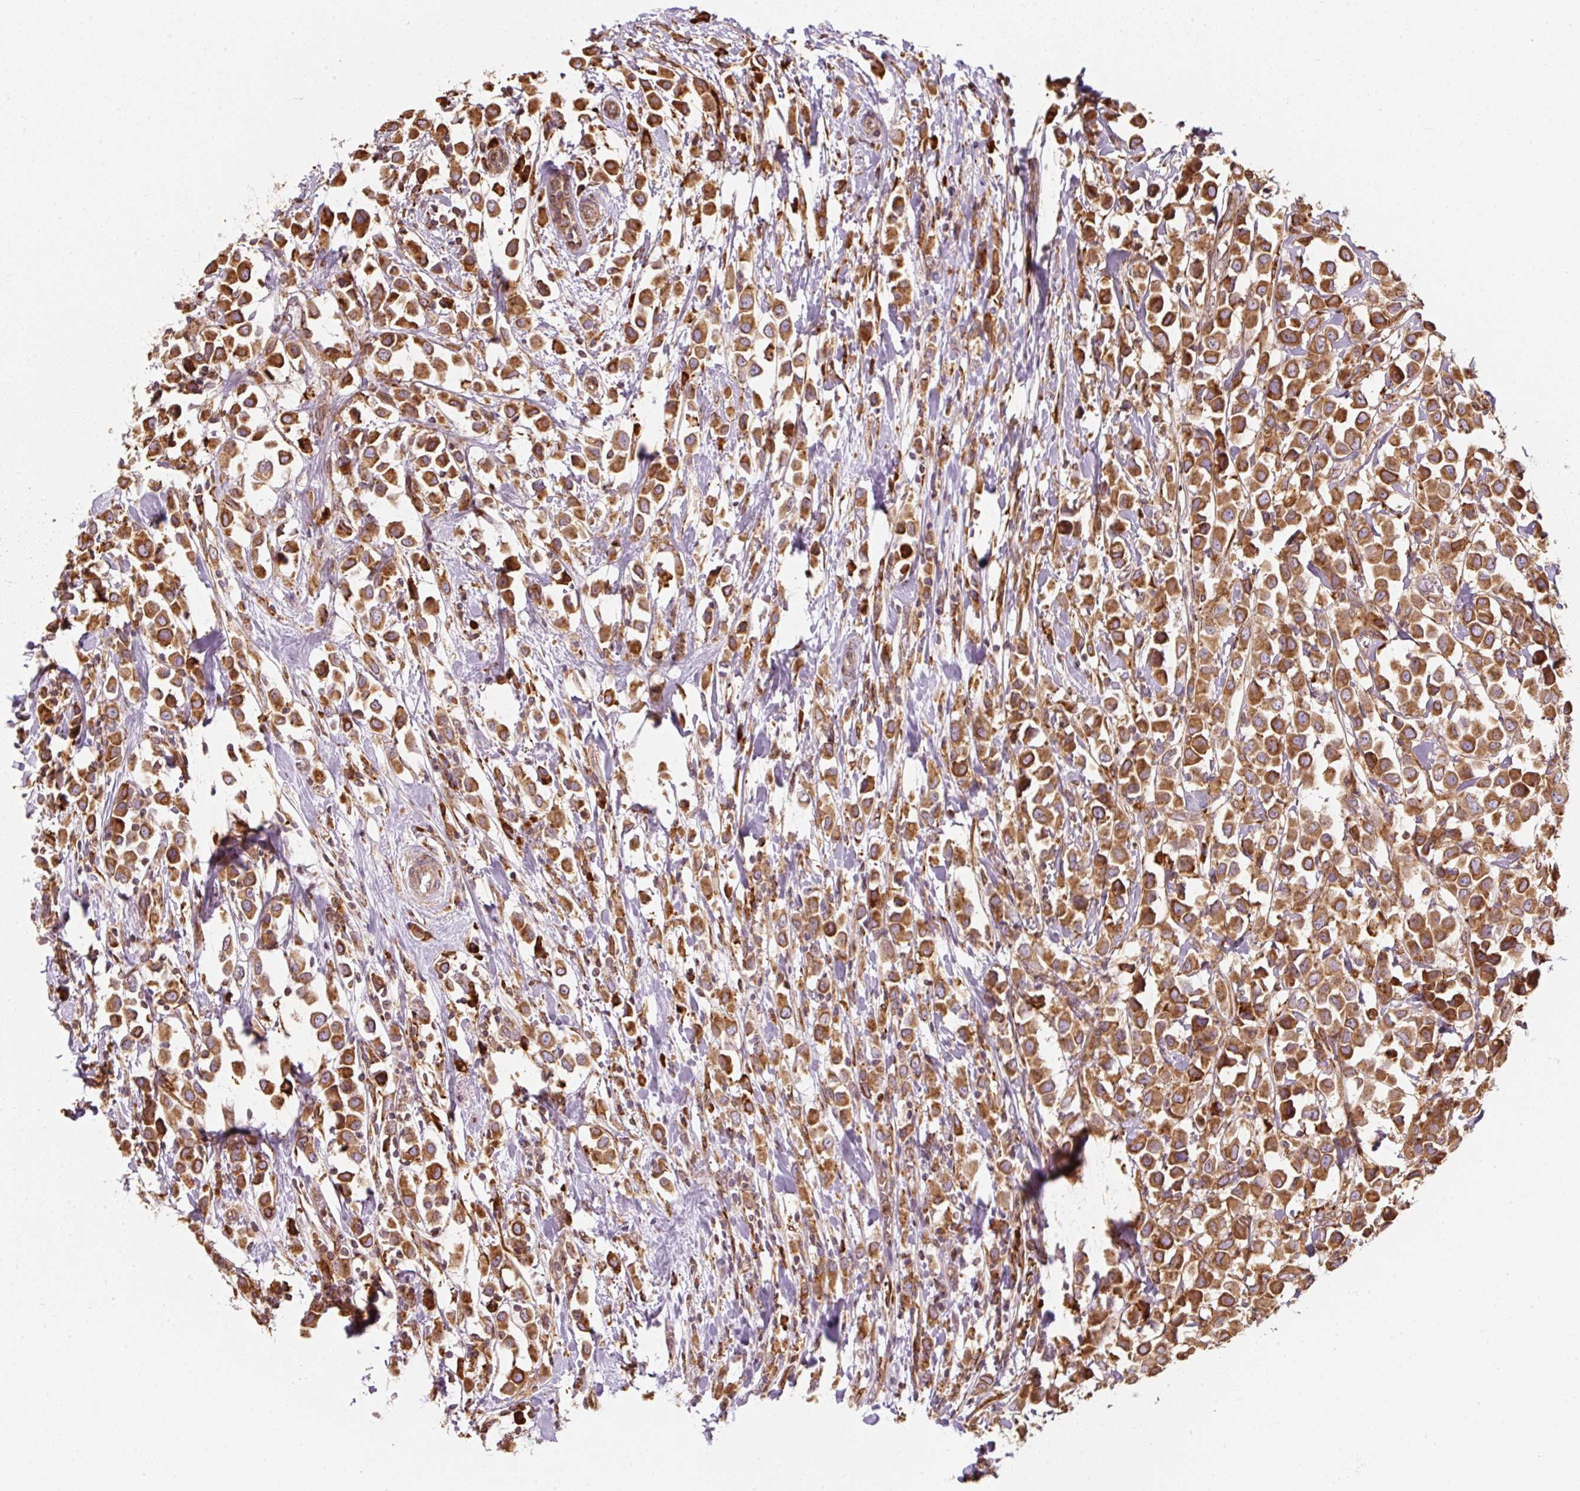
{"staining": {"intensity": "strong", "quantity": ">75%", "location": "cytoplasmic/membranous"}, "tissue": "breast cancer", "cell_type": "Tumor cells", "image_type": "cancer", "snomed": [{"axis": "morphology", "description": "Duct carcinoma"}, {"axis": "topography", "description": "Breast"}], "caption": "Human breast cancer (invasive ductal carcinoma) stained with a brown dye demonstrates strong cytoplasmic/membranous positive staining in approximately >75% of tumor cells.", "gene": "PRKCSH", "patient": {"sex": "female", "age": 61}}